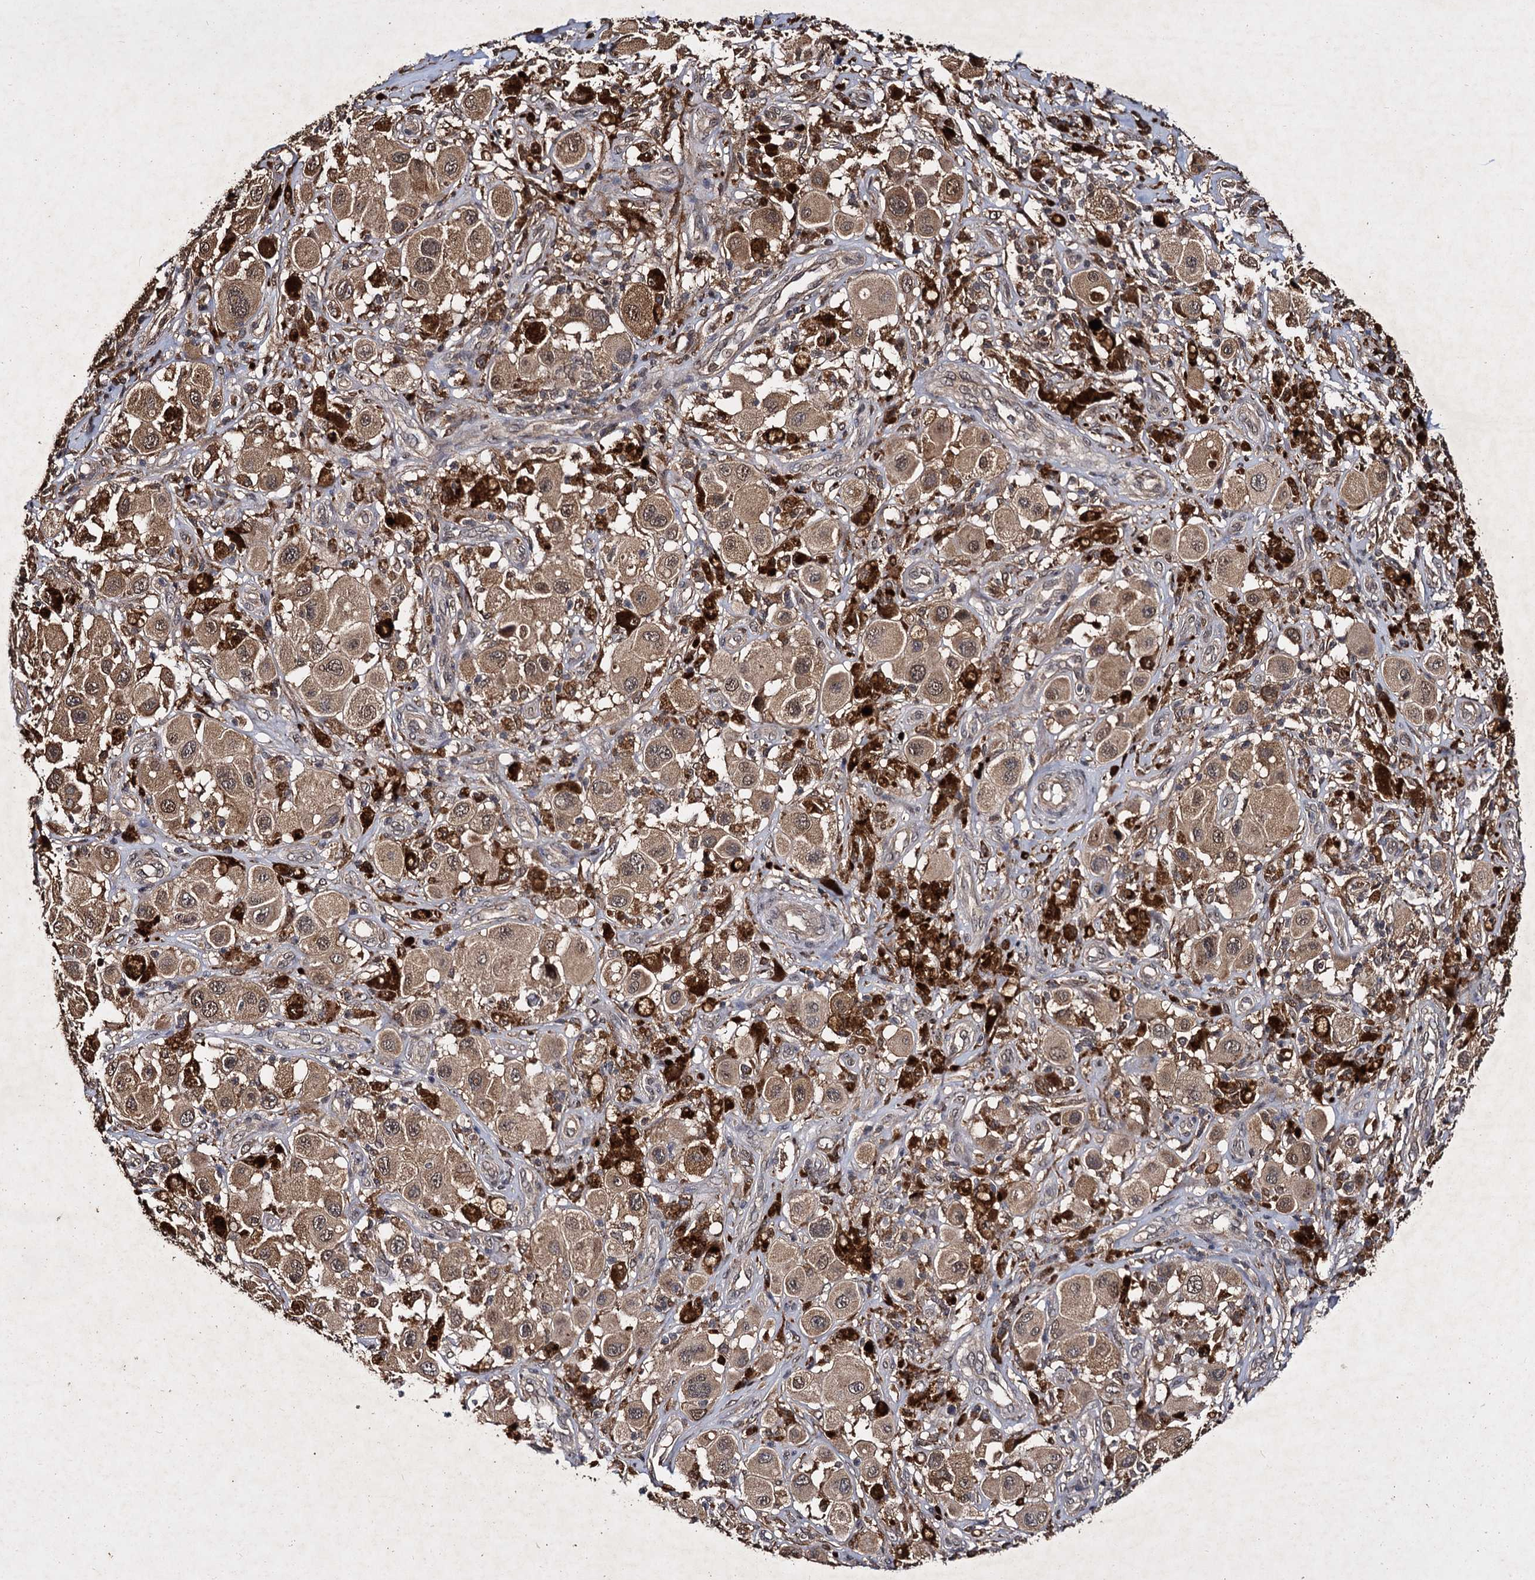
{"staining": {"intensity": "moderate", "quantity": ">75%", "location": "cytoplasmic/membranous,nuclear"}, "tissue": "melanoma", "cell_type": "Tumor cells", "image_type": "cancer", "snomed": [{"axis": "morphology", "description": "Malignant melanoma, Metastatic site"}, {"axis": "topography", "description": "Skin"}], "caption": "DAB (3,3'-diaminobenzidine) immunohistochemical staining of melanoma shows moderate cytoplasmic/membranous and nuclear protein positivity in about >75% of tumor cells.", "gene": "SLC46A3", "patient": {"sex": "male", "age": 41}}